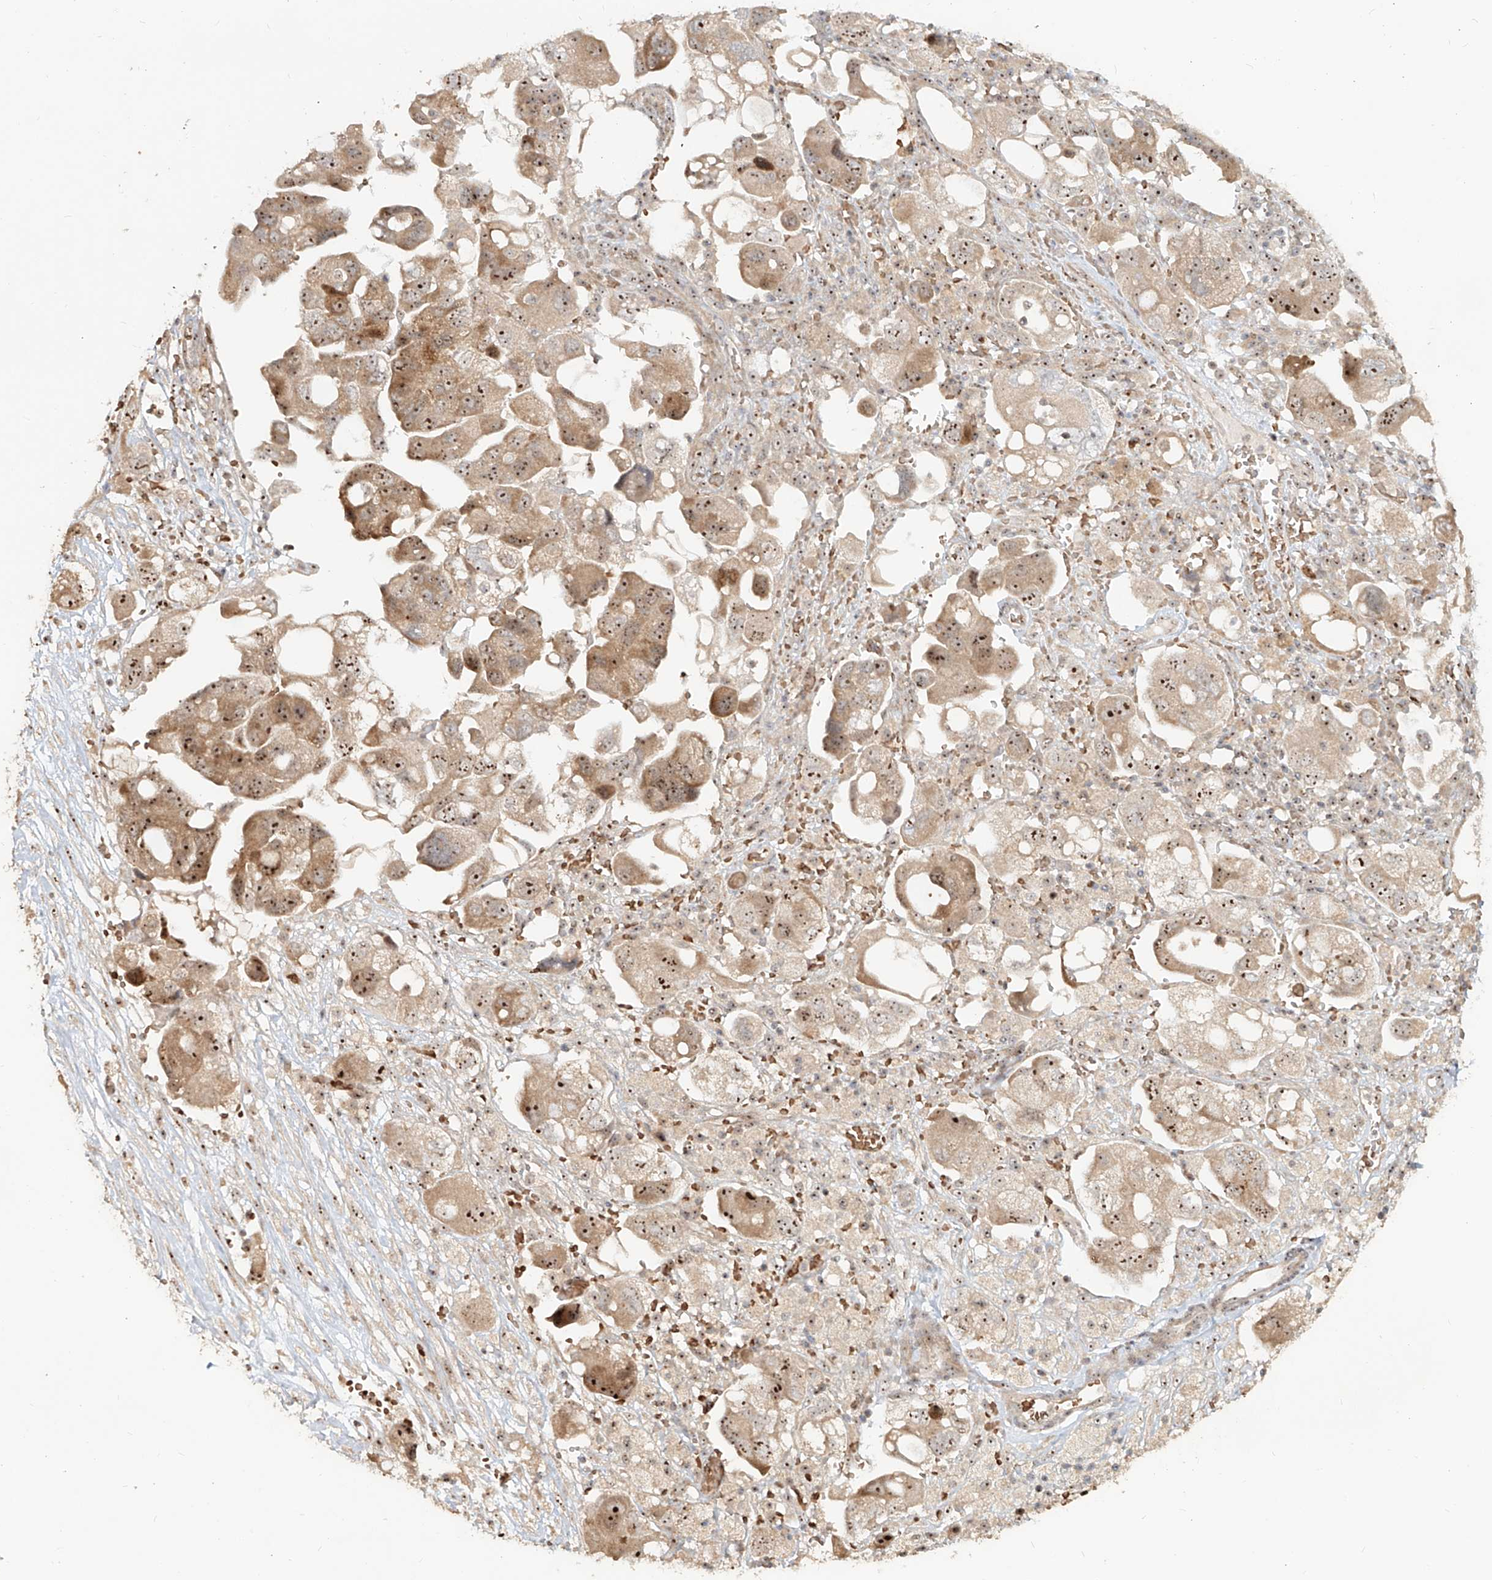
{"staining": {"intensity": "moderate", "quantity": ">75%", "location": "cytoplasmic/membranous,nuclear"}, "tissue": "ovarian cancer", "cell_type": "Tumor cells", "image_type": "cancer", "snomed": [{"axis": "morphology", "description": "Carcinoma, NOS"}, {"axis": "morphology", "description": "Cystadenocarcinoma, serous, NOS"}, {"axis": "topography", "description": "Ovary"}], "caption": "Human ovarian cancer stained with a protein marker demonstrates moderate staining in tumor cells.", "gene": "BYSL", "patient": {"sex": "female", "age": 69}}